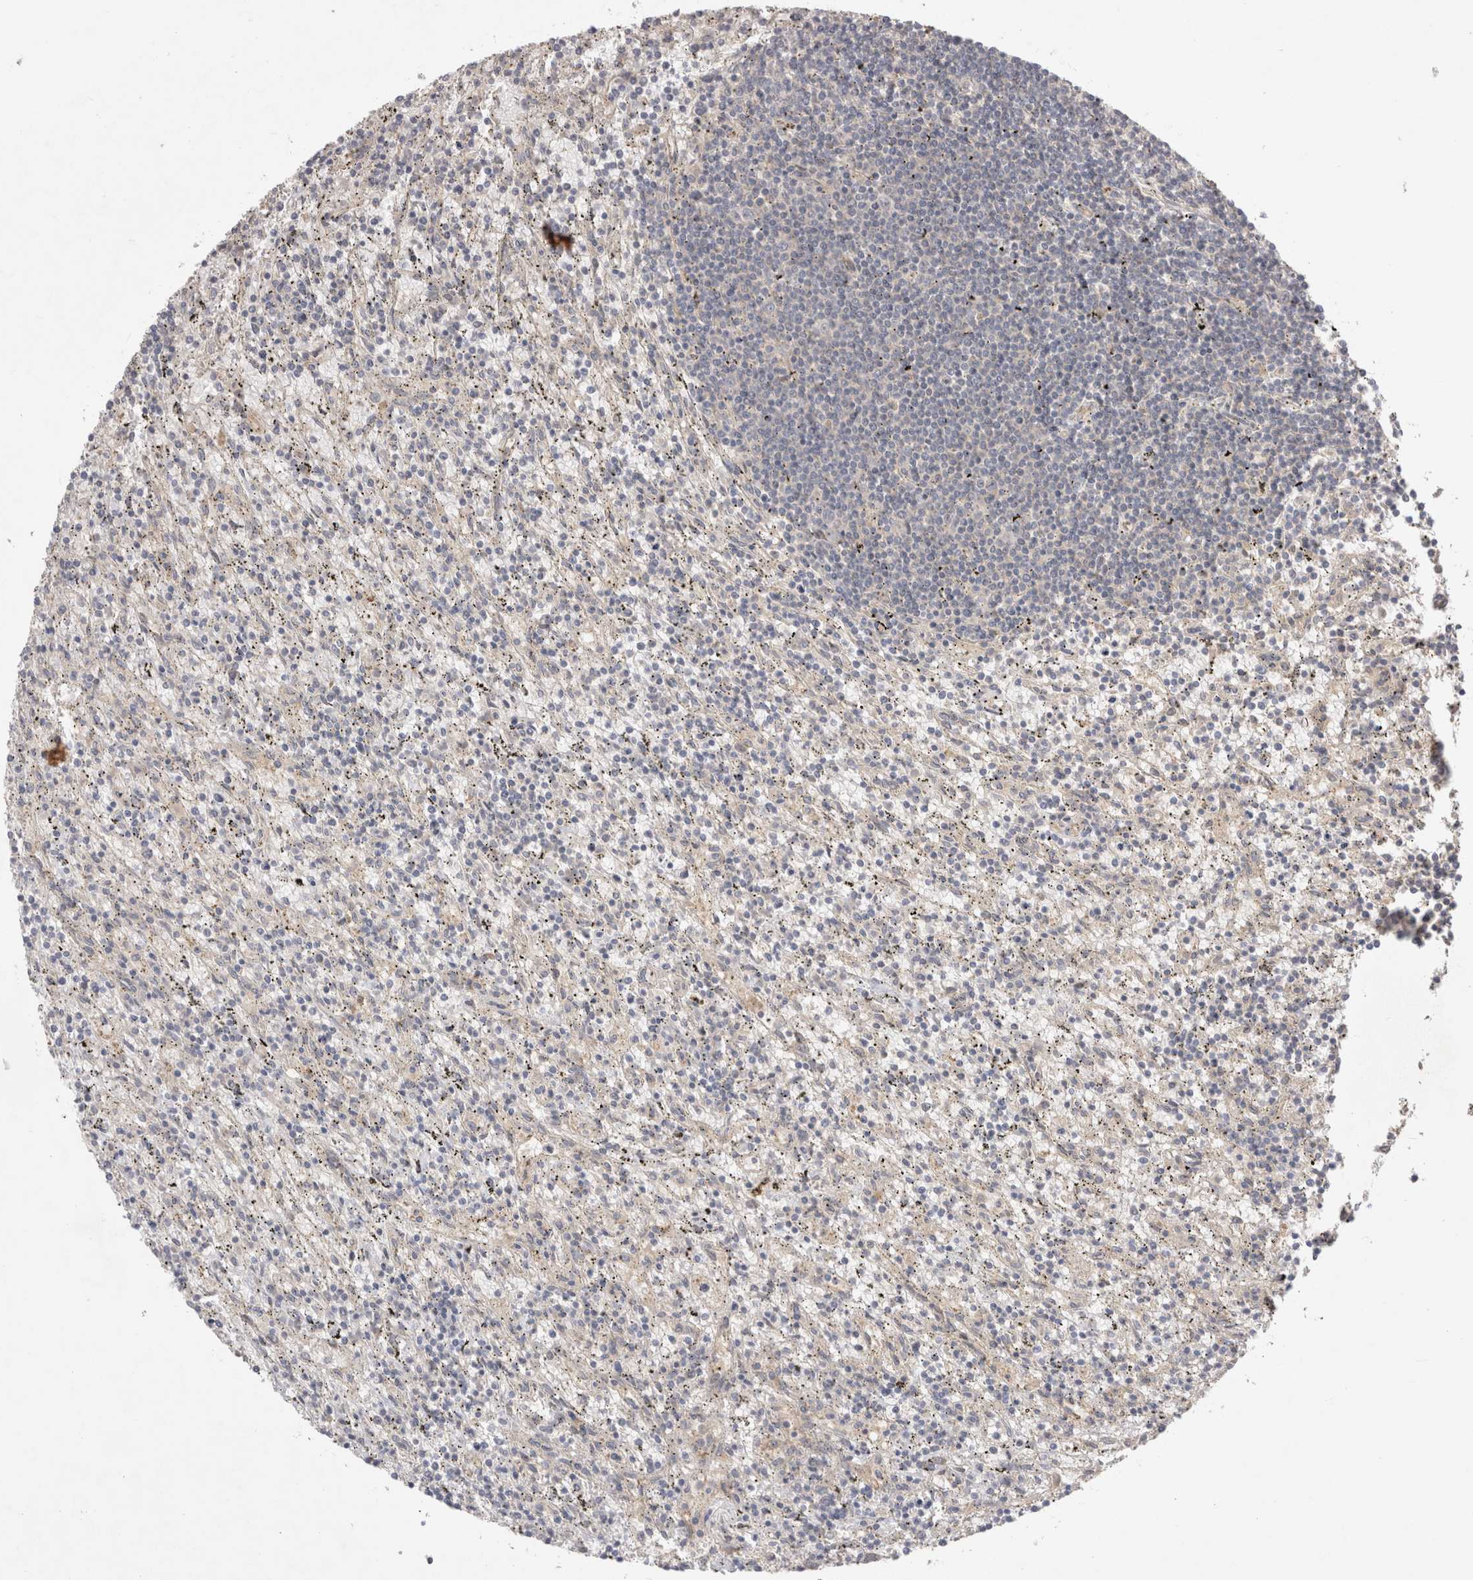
{"staining": {"intensity": "negative", "quantity": "none", "location": "none"}, "tissue": "lymphoma", "cell_type": "Tumor cells", "image_type": "cancer", "snomed": [{"axis": "morphology", "description": "Malignant lymphoma, non-Hodgkin's type, Low grade"}, {"axis": "topography", "description": "Spleen"}], "caption": "Low-grade malignant lymphoma, non-Hodgkin's type stained for a protein using immunohistochemistry (IHC) demonstrates no staining tumor cells.", "gene": "PPP1R42", "patient": {"sex": "male", "age": 76}}